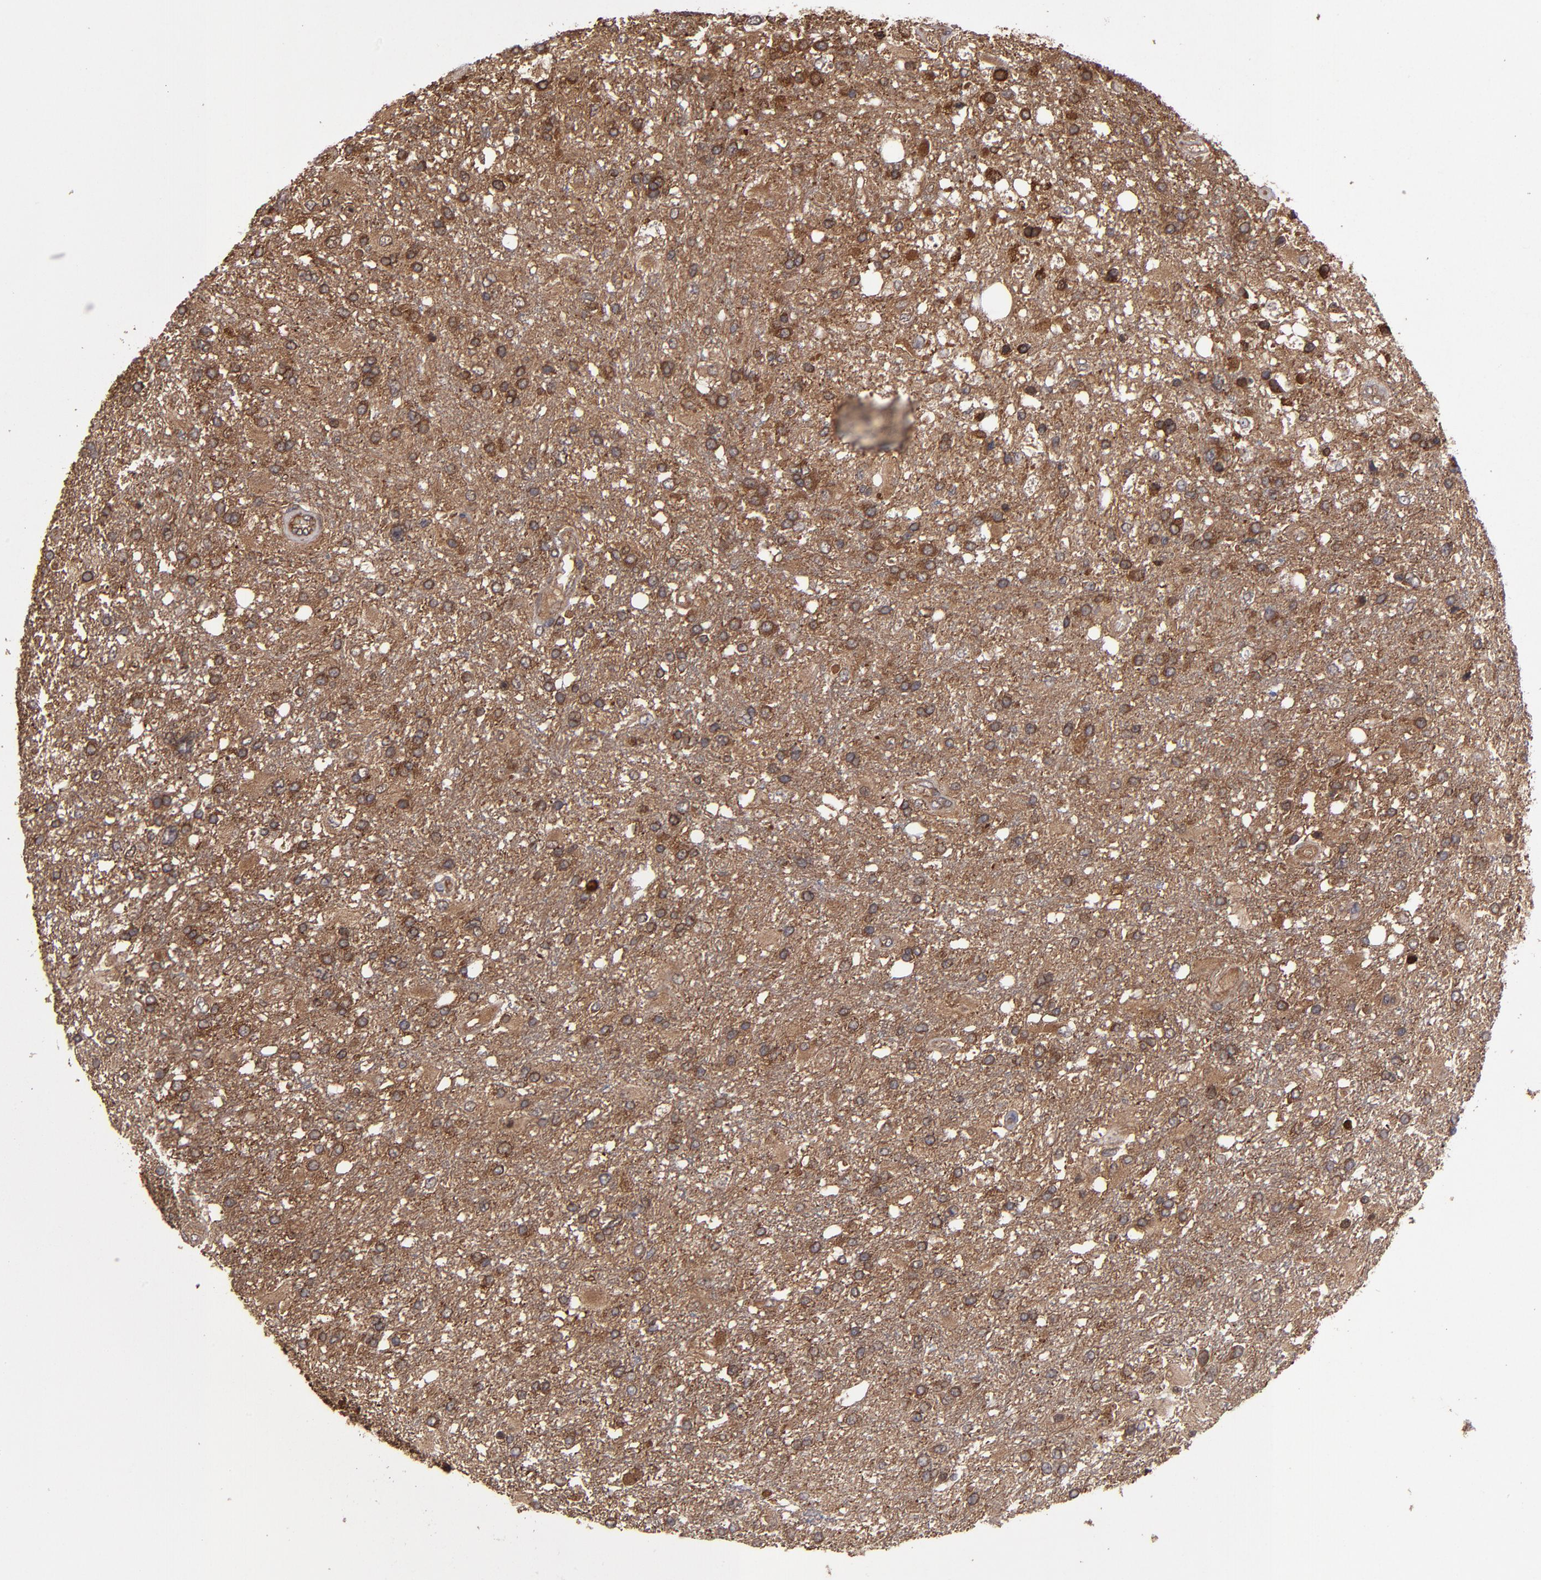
{"staining": {"intensity": "moderate", "quantity": ">75%", "location": "cytoplasmic/membranous"}, "tissue": "glioma", "cell_type": "Tumor cells", "image_type": "cancer", "snomed": [{"axis": "morphology", "description": "Glioma, malignant, High grade"}, {"axis": "topography", "description": "Cerebral cortex"}], "caption": "Immunohistochemistry (IHC) of glioma demonstrates medium levels of moderate cytoplasmic/membranous expression in about >75% of tumor cells. The protein of interest is shown in brown color, while the nuclei are stained blue.", "gene": "RPS6KA6", "patient": {"sex": "male", "age": 79}}